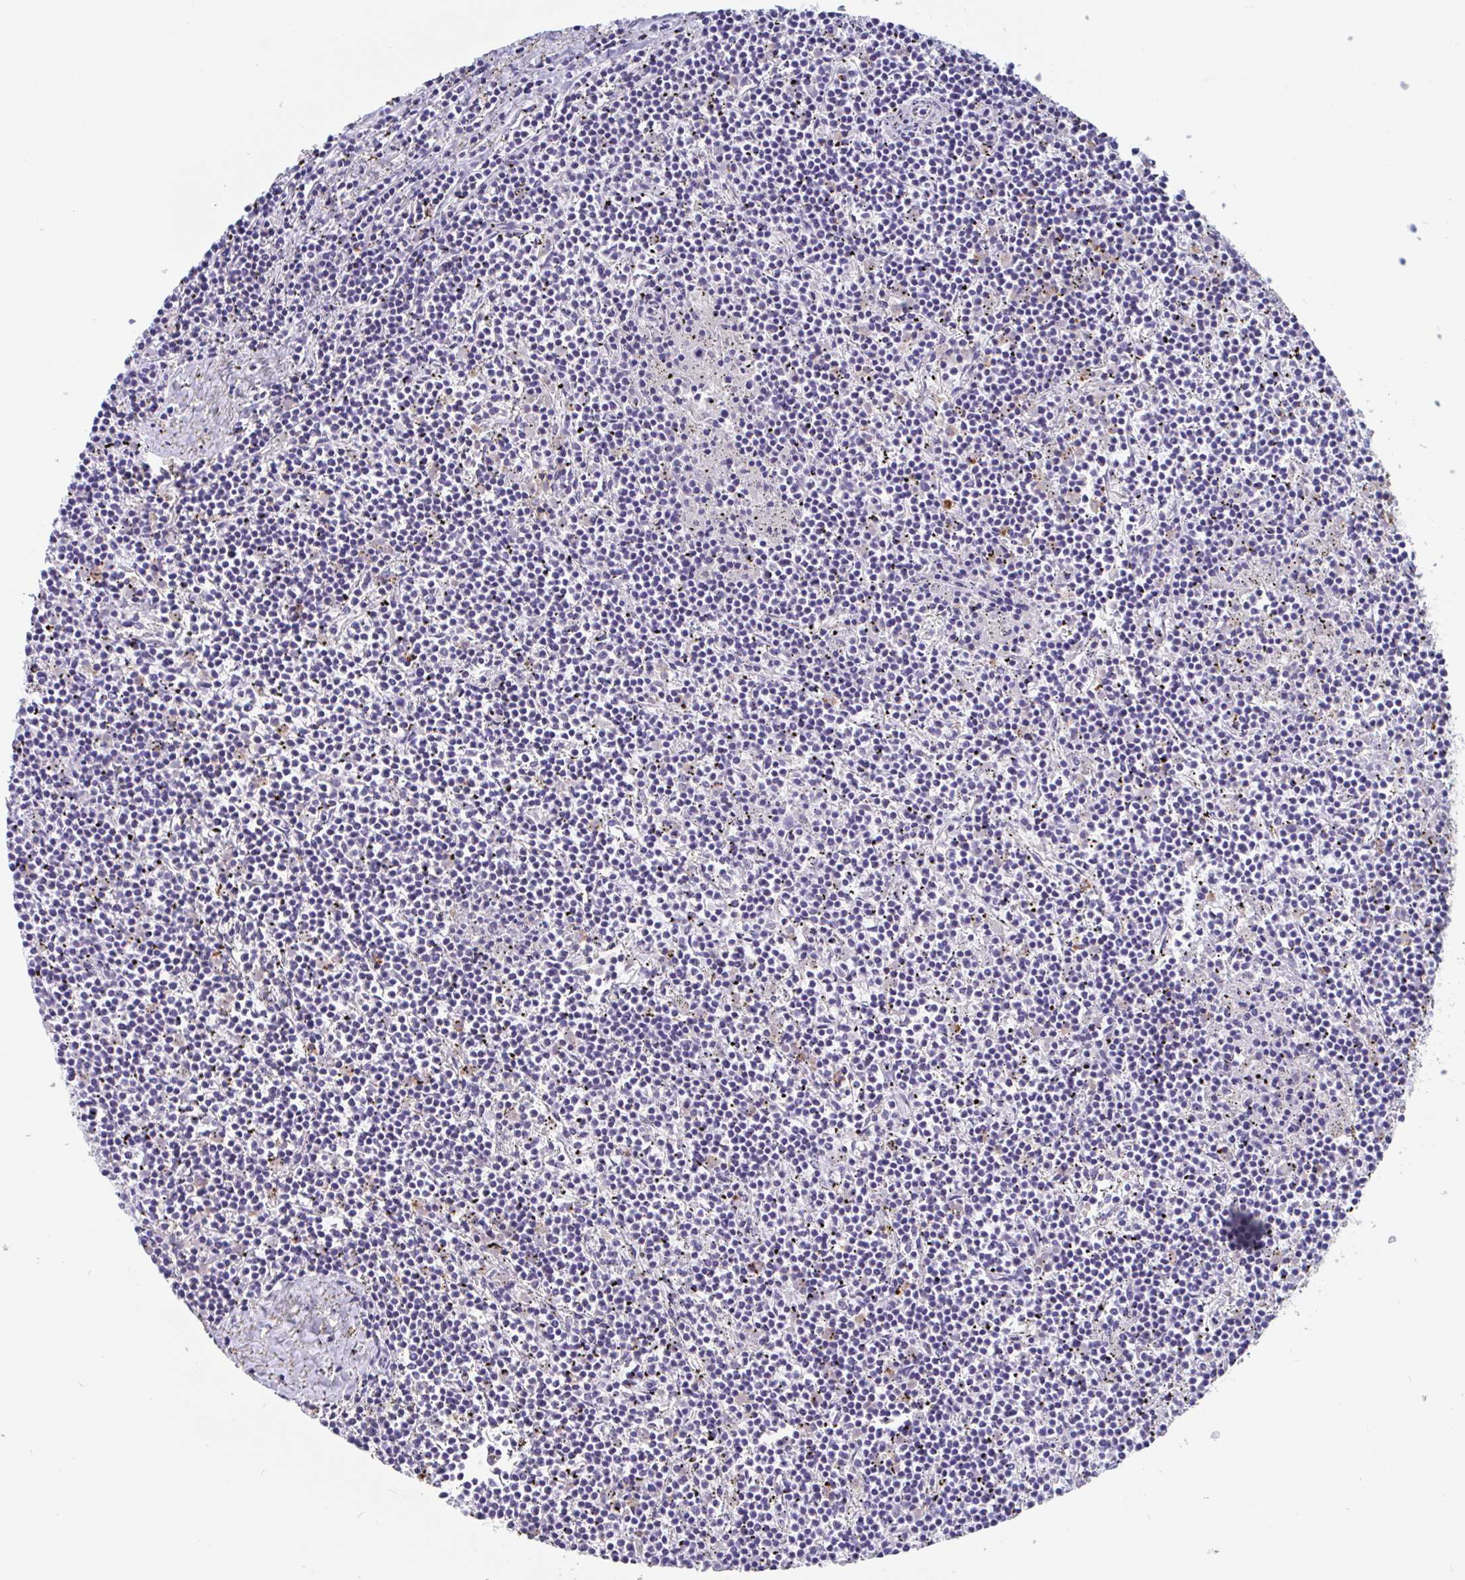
{"staining": {"intensity": "negative", "quantity": "none", "location": "none"}, "tissue": "lymphoma", "cell_type": "Tumor cells", "image_type": "cancer", "snomed": [{"axis": "morphology", "description": "Malignant lymphoma, non-Hodgkin's type, Low grade"}, {"axis": "topography", "description": "Spleen"}], "caption": "There is no significant staining in tumor cells of malignant lymphoma, non-Hodgkin's type (low-grade). Brightfield microscopy of IHC stained with DAB (brown) and hematoxylin (blue), captured at high magnification.", "gene": "ZNHIT2", "patient": {"sex": "female", "age": 19}}